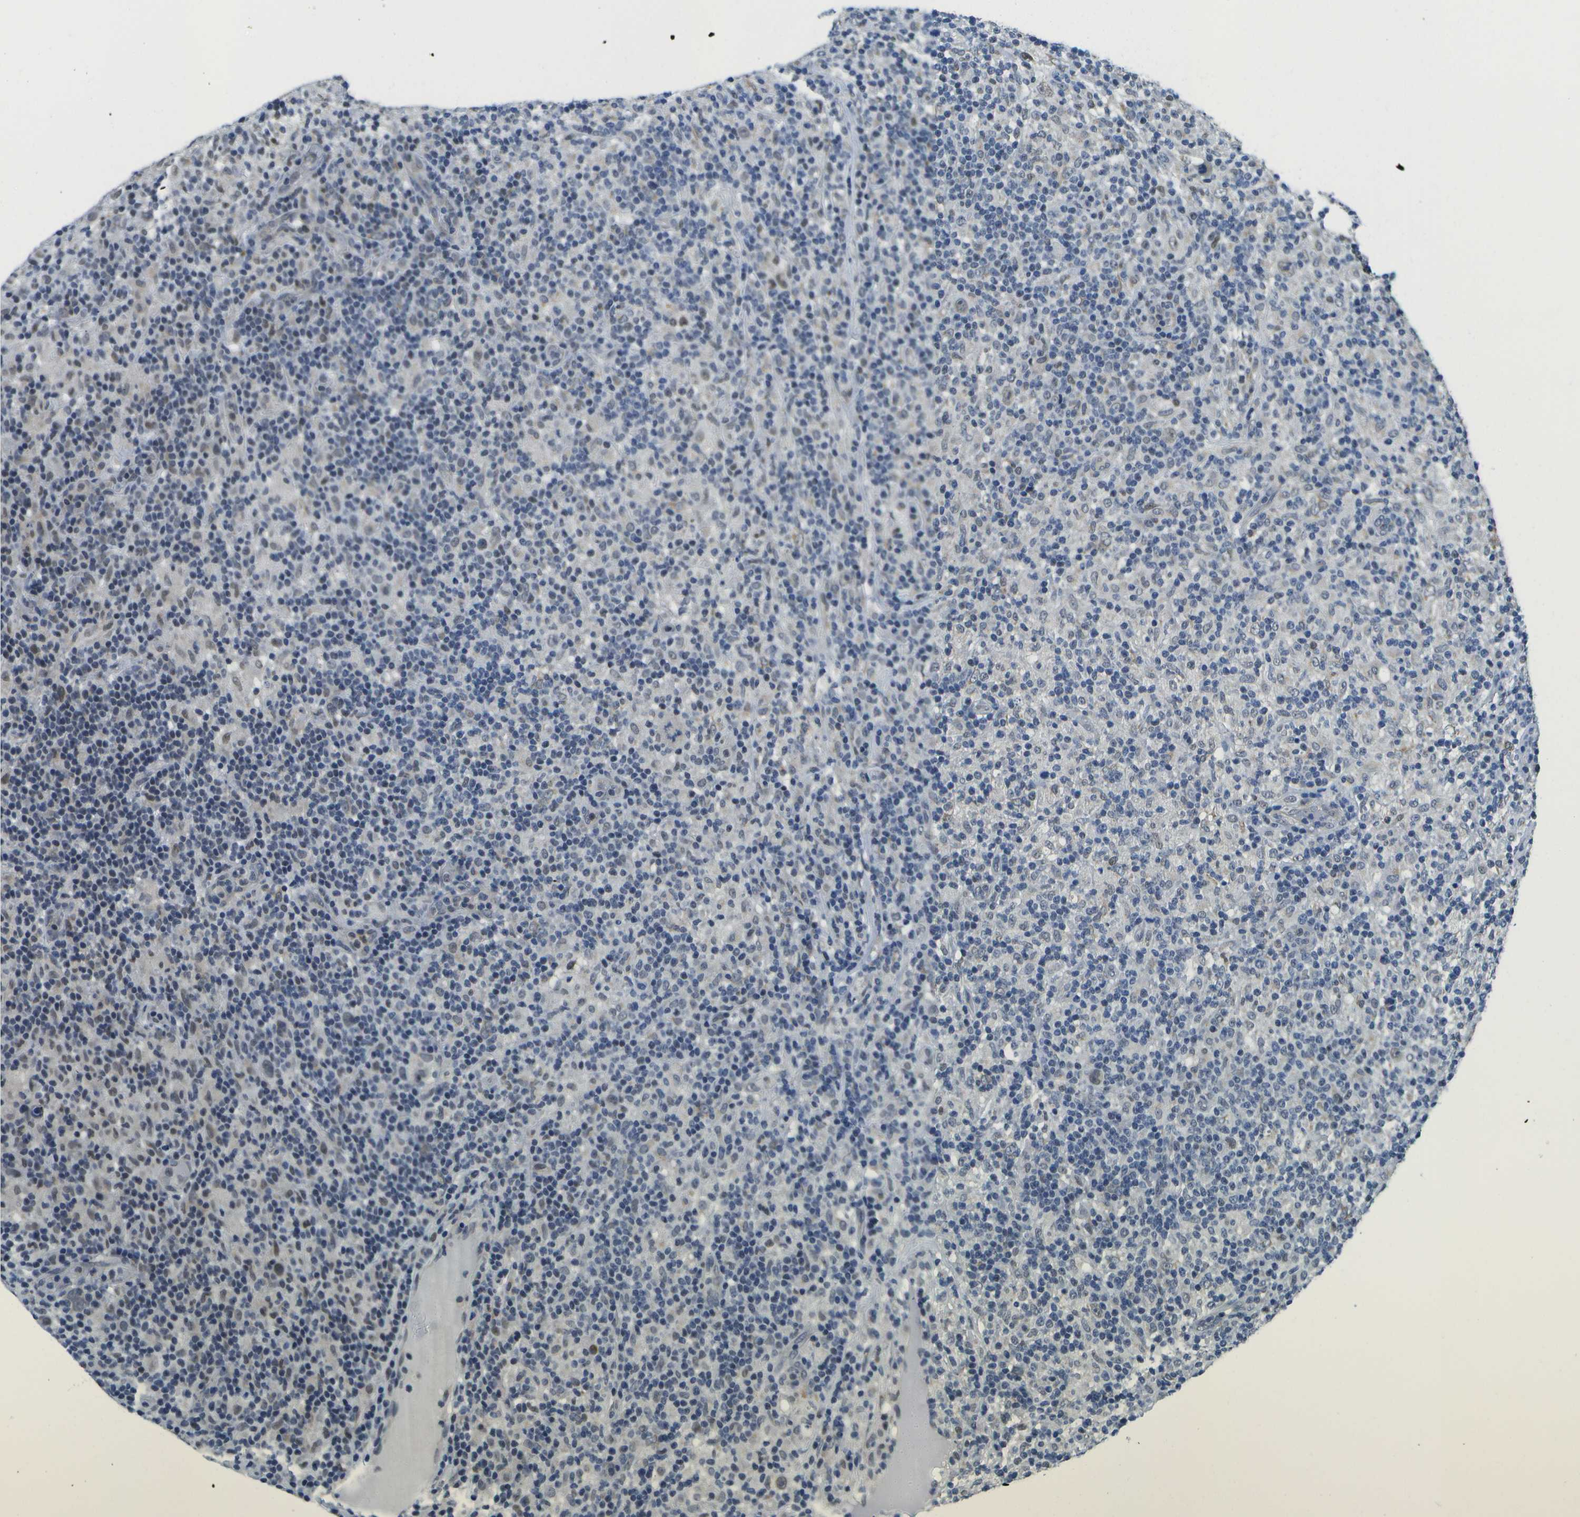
{"staining": {"intensity": "weak", "quantity": "<25%", "location": "cytoplasmic/membranous,nuclear"}, "tissue": "lymphoma", "cell_type": "Tumor cells", "image_type": "cancer", "snomed": [{"axis": "morphology", "description": "Hodgkin's disease, NOS"}, {"axis": "topography", "description": "Lymph node"}], "caption": "Immunohistochemistry photomicrograph of neoplastic tissue: Hodgkin's disease stained with DAB (3,3'-diaminobenzidine) shows no significant protein positivity in tumor cells.", "gene": "DSE", "patient": {"sex": "male", "age": 70}}